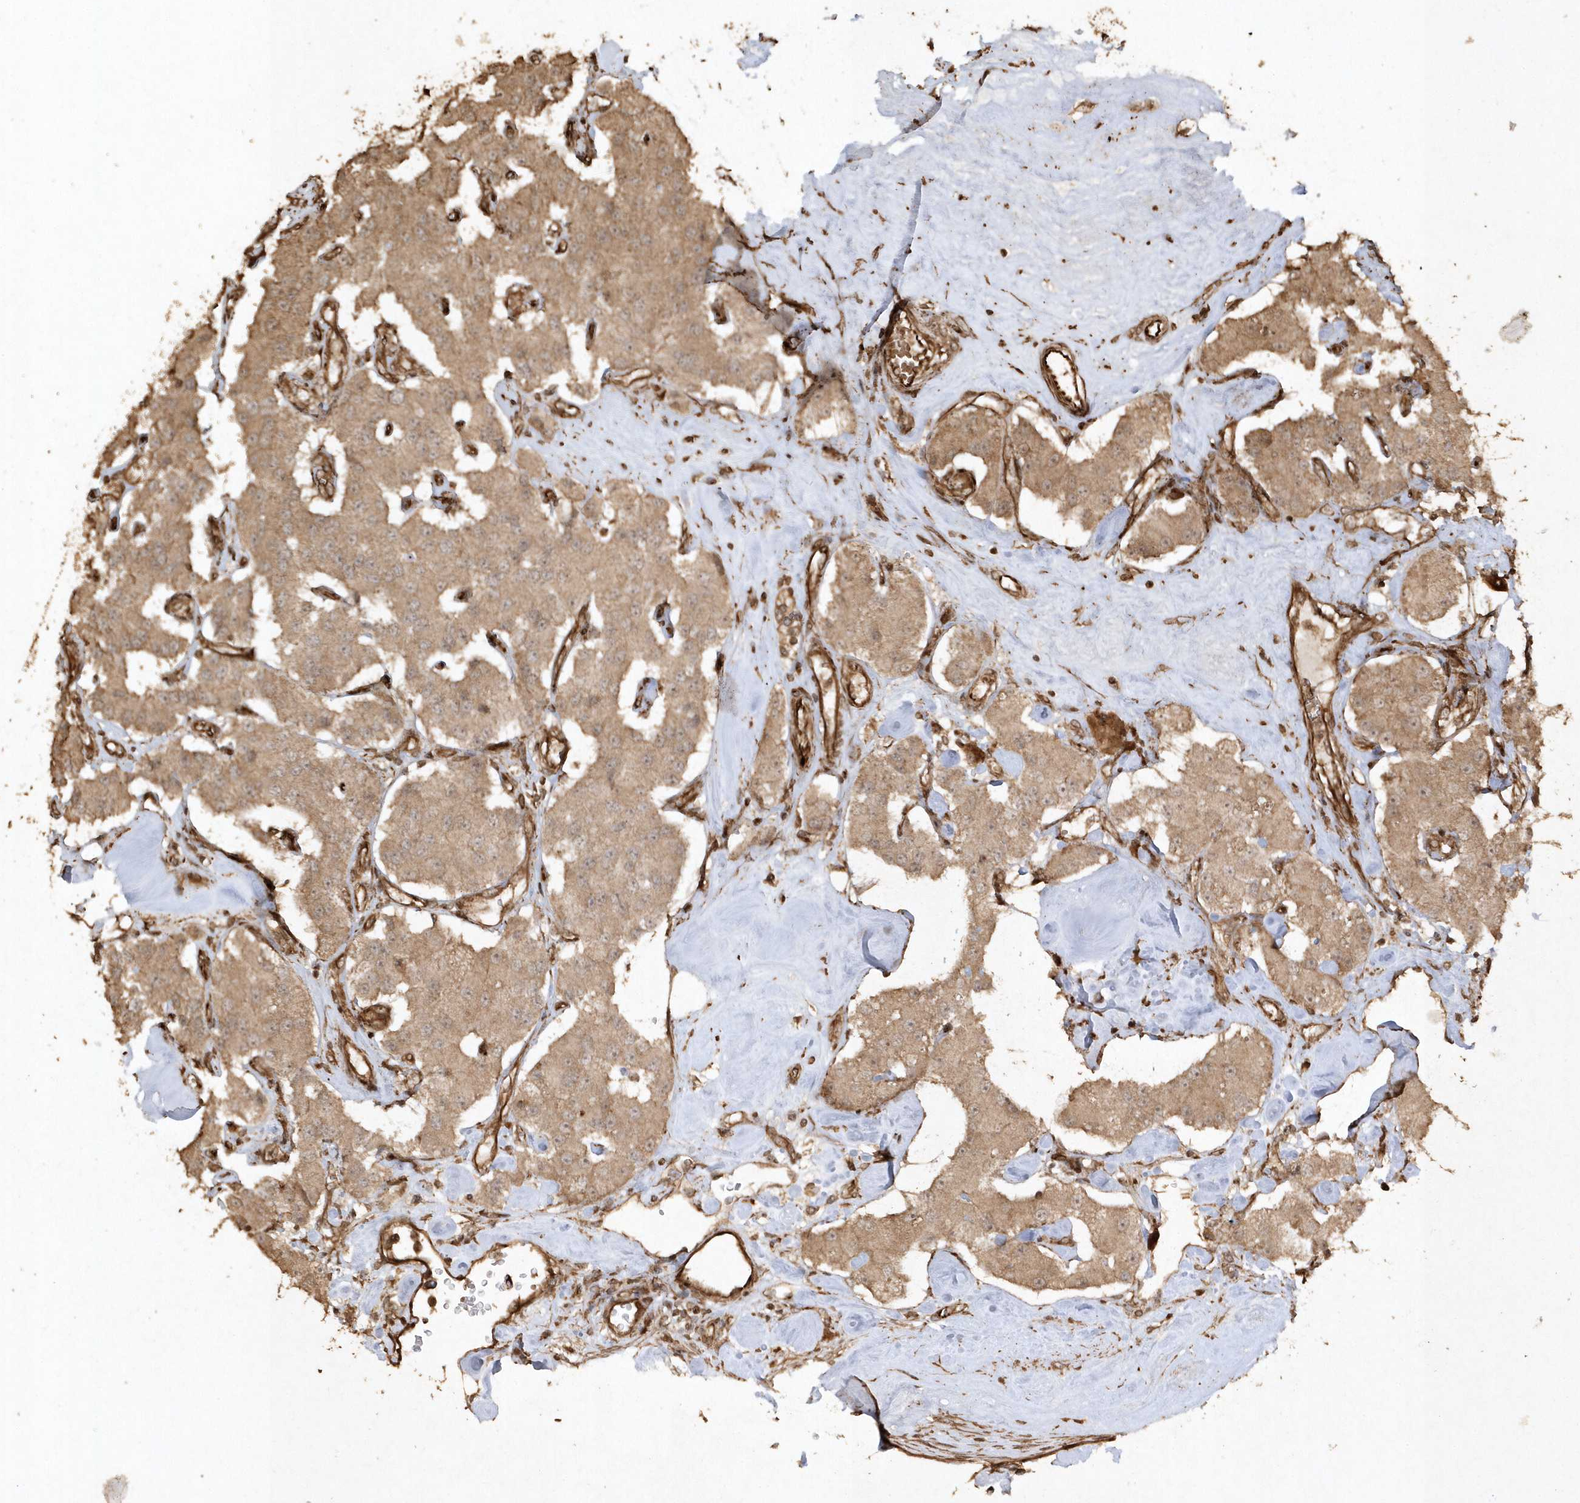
{"staining": {"intensity": "moderate", "quantity": ">75%", "location": "cytoplasmic/membranous"}, "tissue": "carcinoid", "cell_type": "Tumor cells", "image_type": "cancer", "snomed": [{"axis": "morphology", "description": "Carcinoid, malignant, NOS"}, {"axis": "topography", "description": "Pancreas"}], "caption": "Immunohistochemical staining of human carcinoid (malignant) demonstrates medium levels of moderate cytoplasmic/membranous staining in about >75% of tumor cells.", "gene": "AVPI1", "patient": {"sex": "male", "age": 41}}